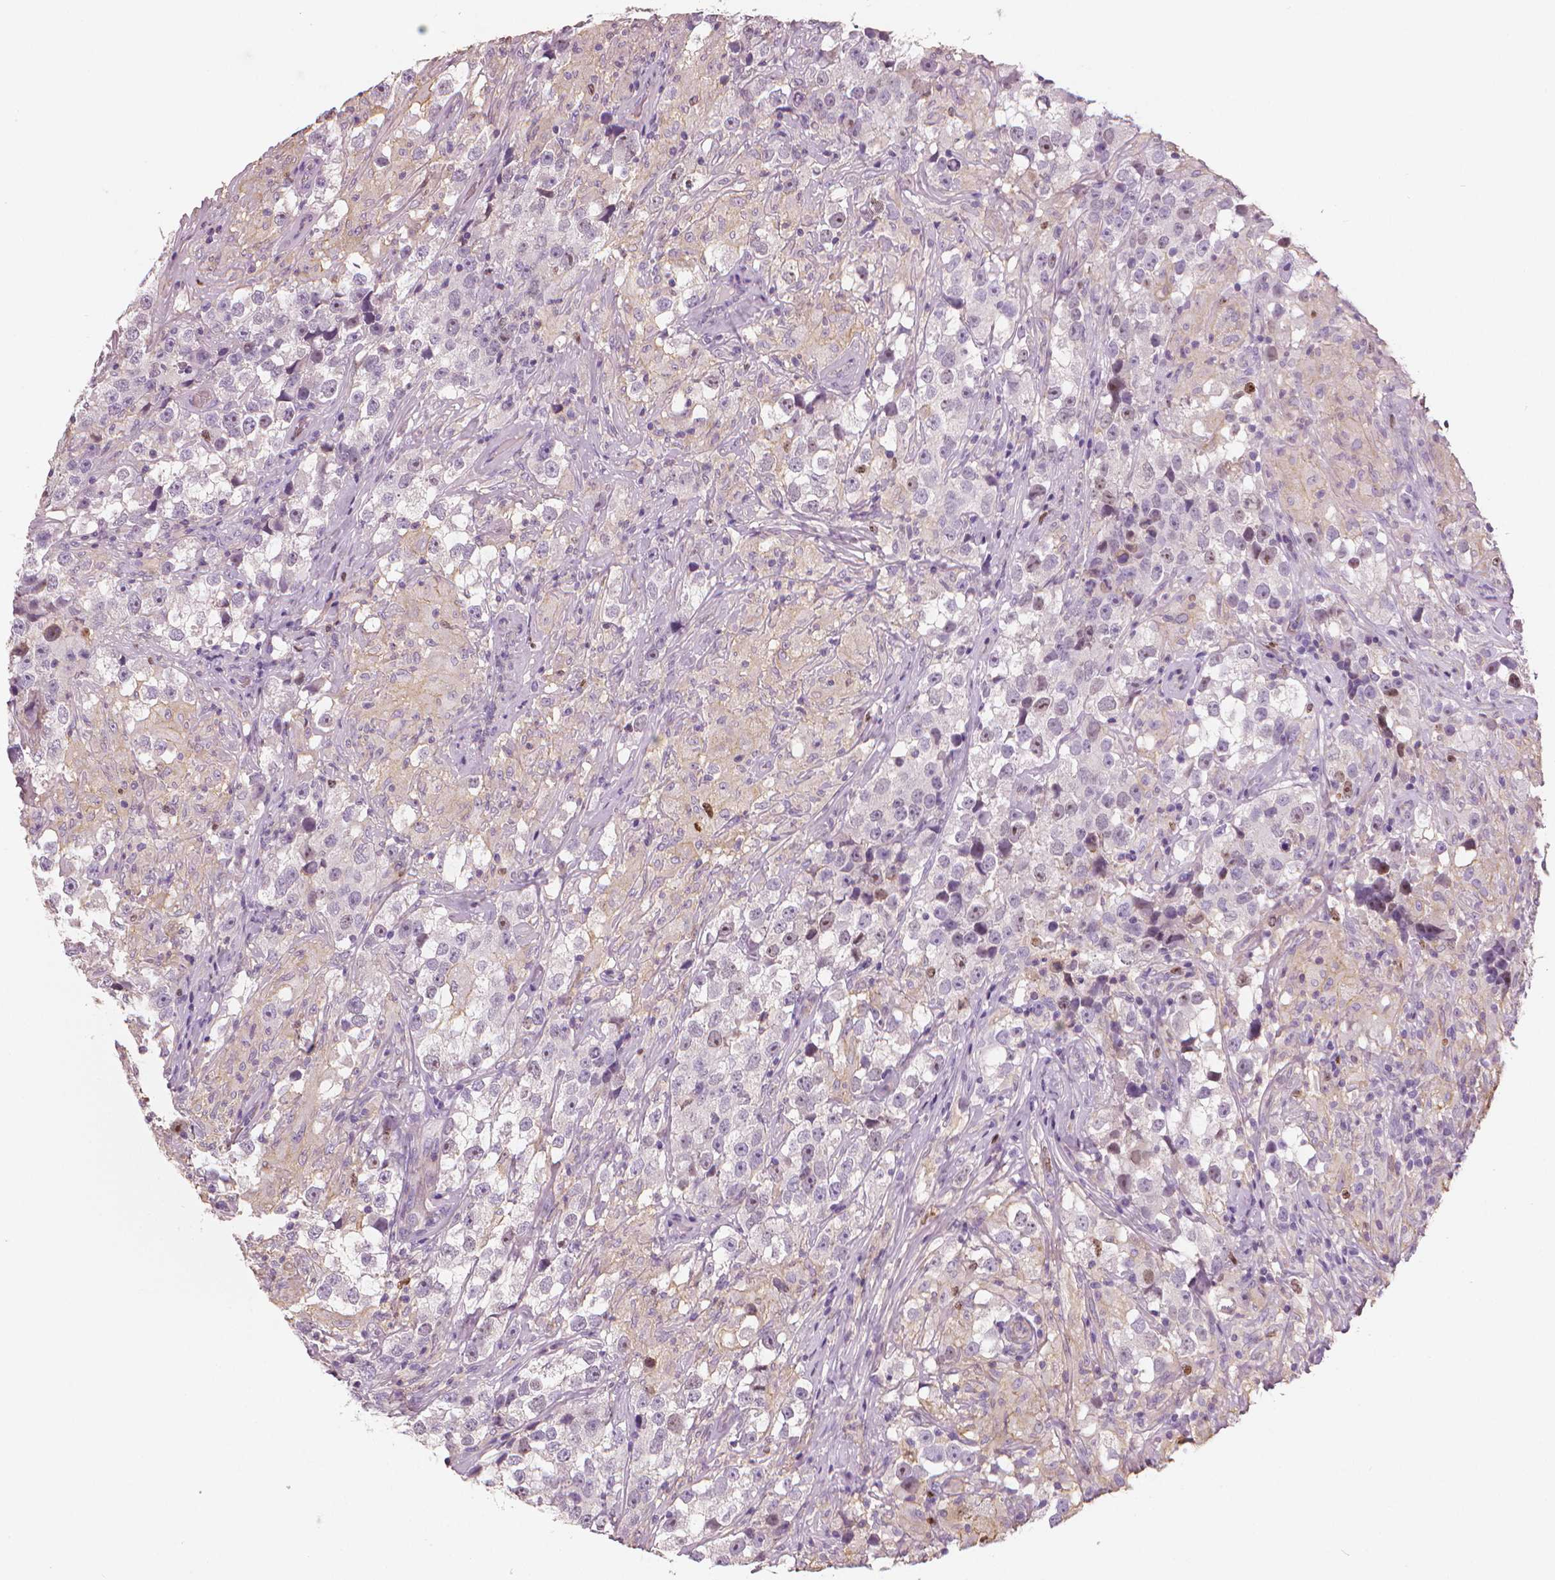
{"staining": {"intensity": "negative", "quantity": "none", "location": "none"}, "tissue": "testis cancer", "cell_type": "Tumor cells", "image_type": "cancer", "snomed": [{"axis": "morphology", "description": "Seminoma, NOS"}, {"axis": "topography", "description": "Testis"}], "caption": "Tumor cells show no significant protein expression in testis cancer (seminoma).", "gene": "MKI67", "patient": {"sex": "male", "age": 46}}